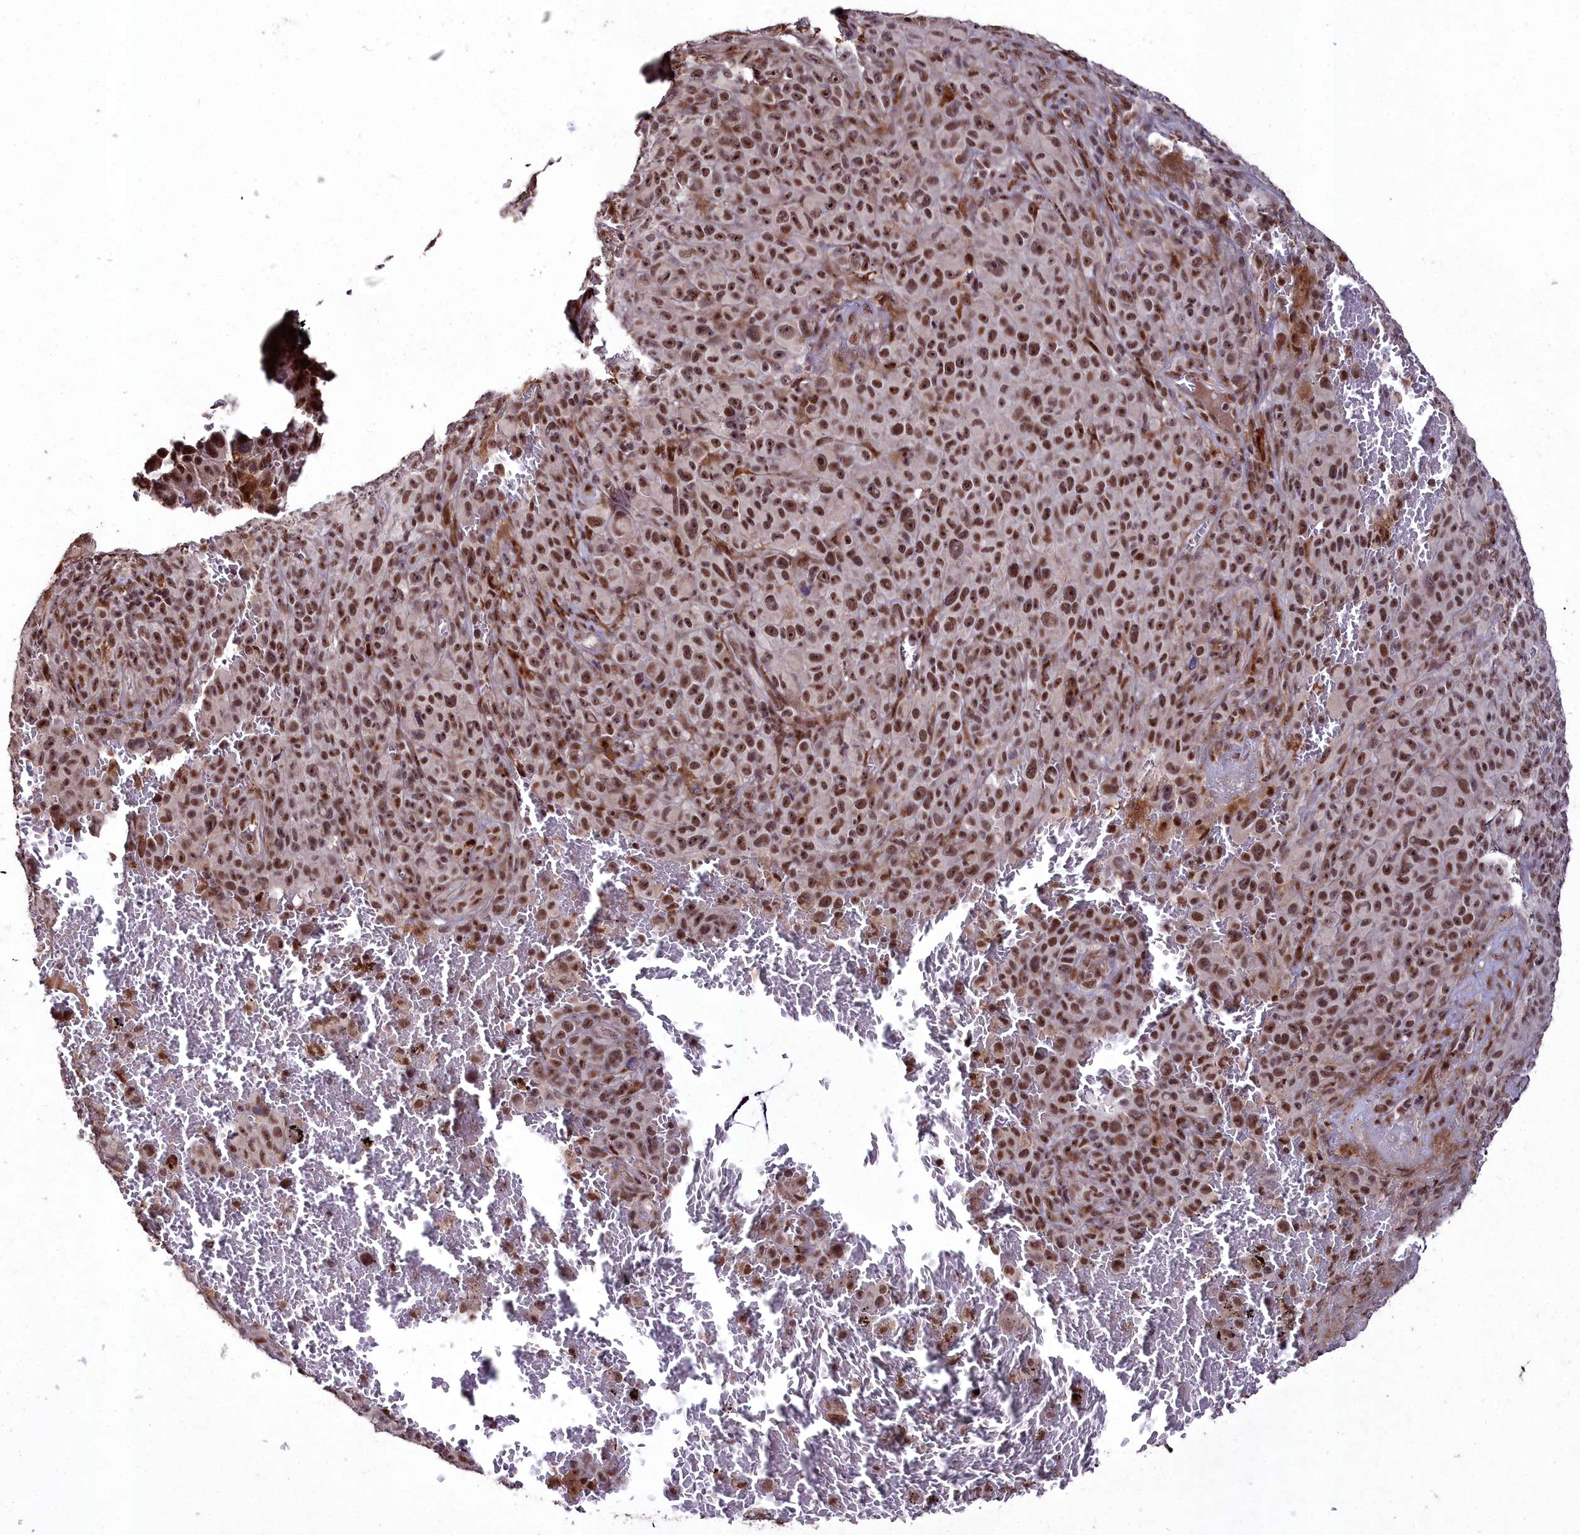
{"staining": {"intensity": "strong", "quantity": ">75%", "location": "nuclear"}, "tissue": "melanoma", "cell_type": "Tumor cells", "image_type": "cancer", "snomed": [{"axis": "morphology", "description": "Malignant melanoma, NOS"}, {"axis": "topography", "description": "Skin"}], "caption": "Melanoma stained with DAB immunohistochemistry shows high levels of strong nuclear staining in approximately >75% of tumor cells.", "gene": "CXXC1", "patient": {"sex": "female", "age": 82}}